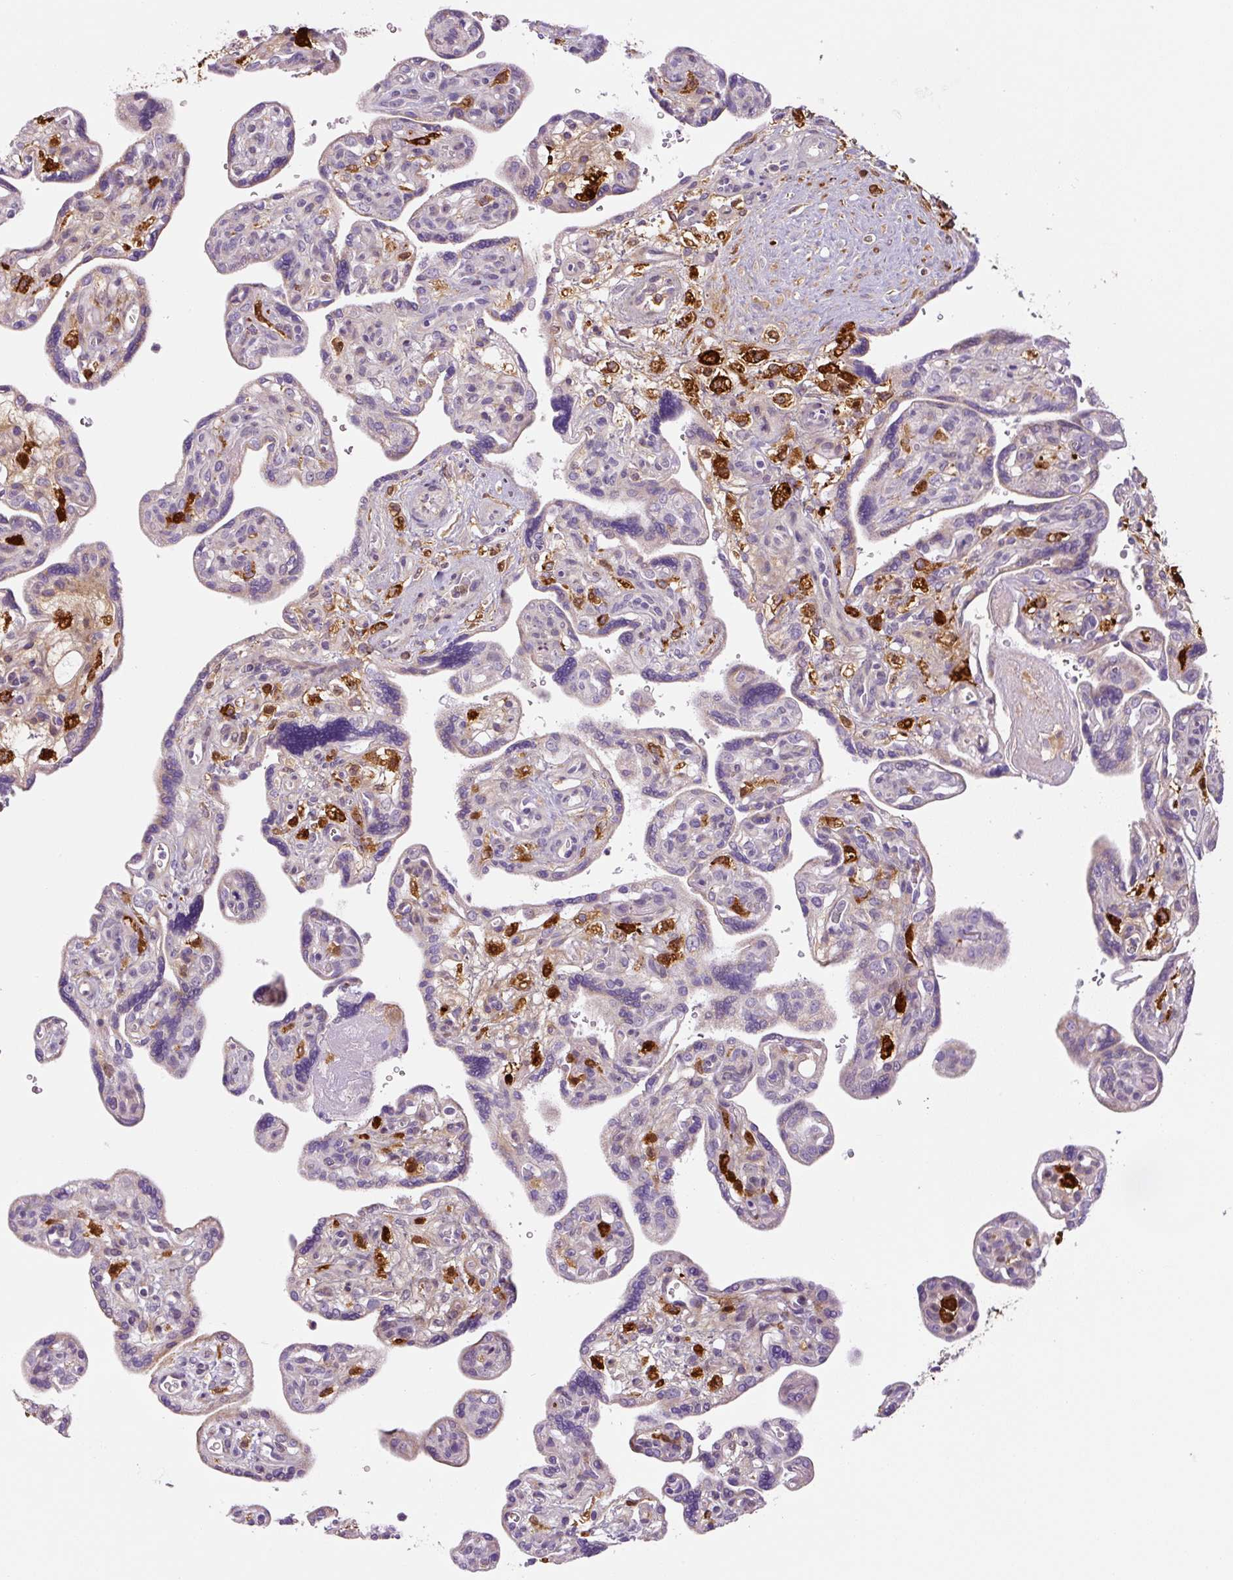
{"staining": {"intensity": "negative", "quantity": "none", "location": "none"}, "tissue": "placenta", "cell_type": "Trophoblastic cells", "image_type": "normal", "snomed": [{"axis": "morphology", "description": "Normal tissue, NOS"}, {"axis": "topography", "description": "Placenta"}], "caption": "The photomicrograph reveals no significant positivity in trophoblastic cells of placenta.", "gene": "FUT10", "patient": {"sex": "female", "age": 39}}